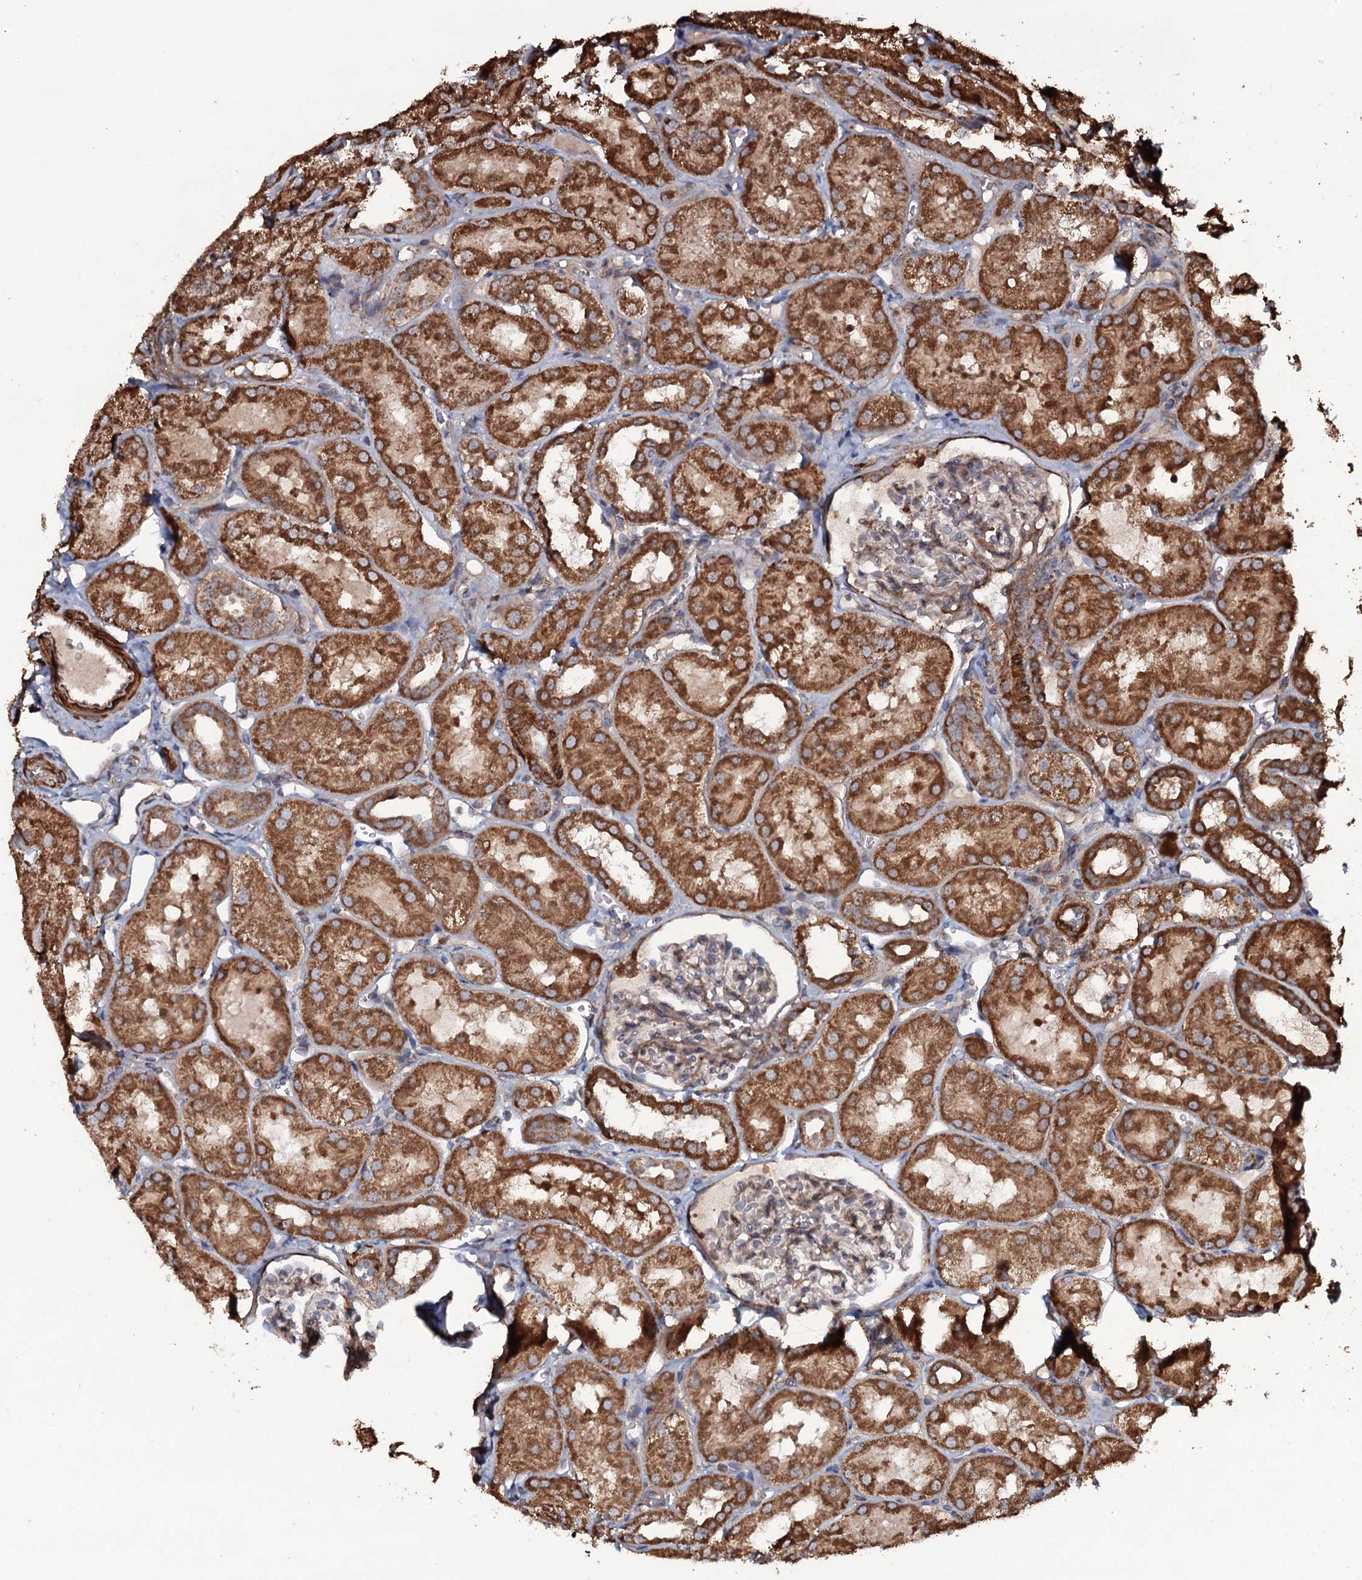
{"staining": {"intensity": "moderate", "quantity": "25%-75%", "location": "cytoplasmic/membranous"}, "tissue": "kidney", "cell_type": "Cells in glomeruli", "image_type": "normal", "snomed": [{"axis": "morphology", "description": "Normal tissue, NOS"}, {"axis": "topography", "description": "Kidney"}, {"axis": "topography", "description": "Urinary bladder"}], "caption": "This histopathology image displays immunohistochemistry (IHC) staining of normal human kidney, with medium moderate cytoplasmic/membranous expression in about 25%-75% of cells in glomeruli.", "gene": "VWA8", "patient": {"sex": "male", "age": 16}}